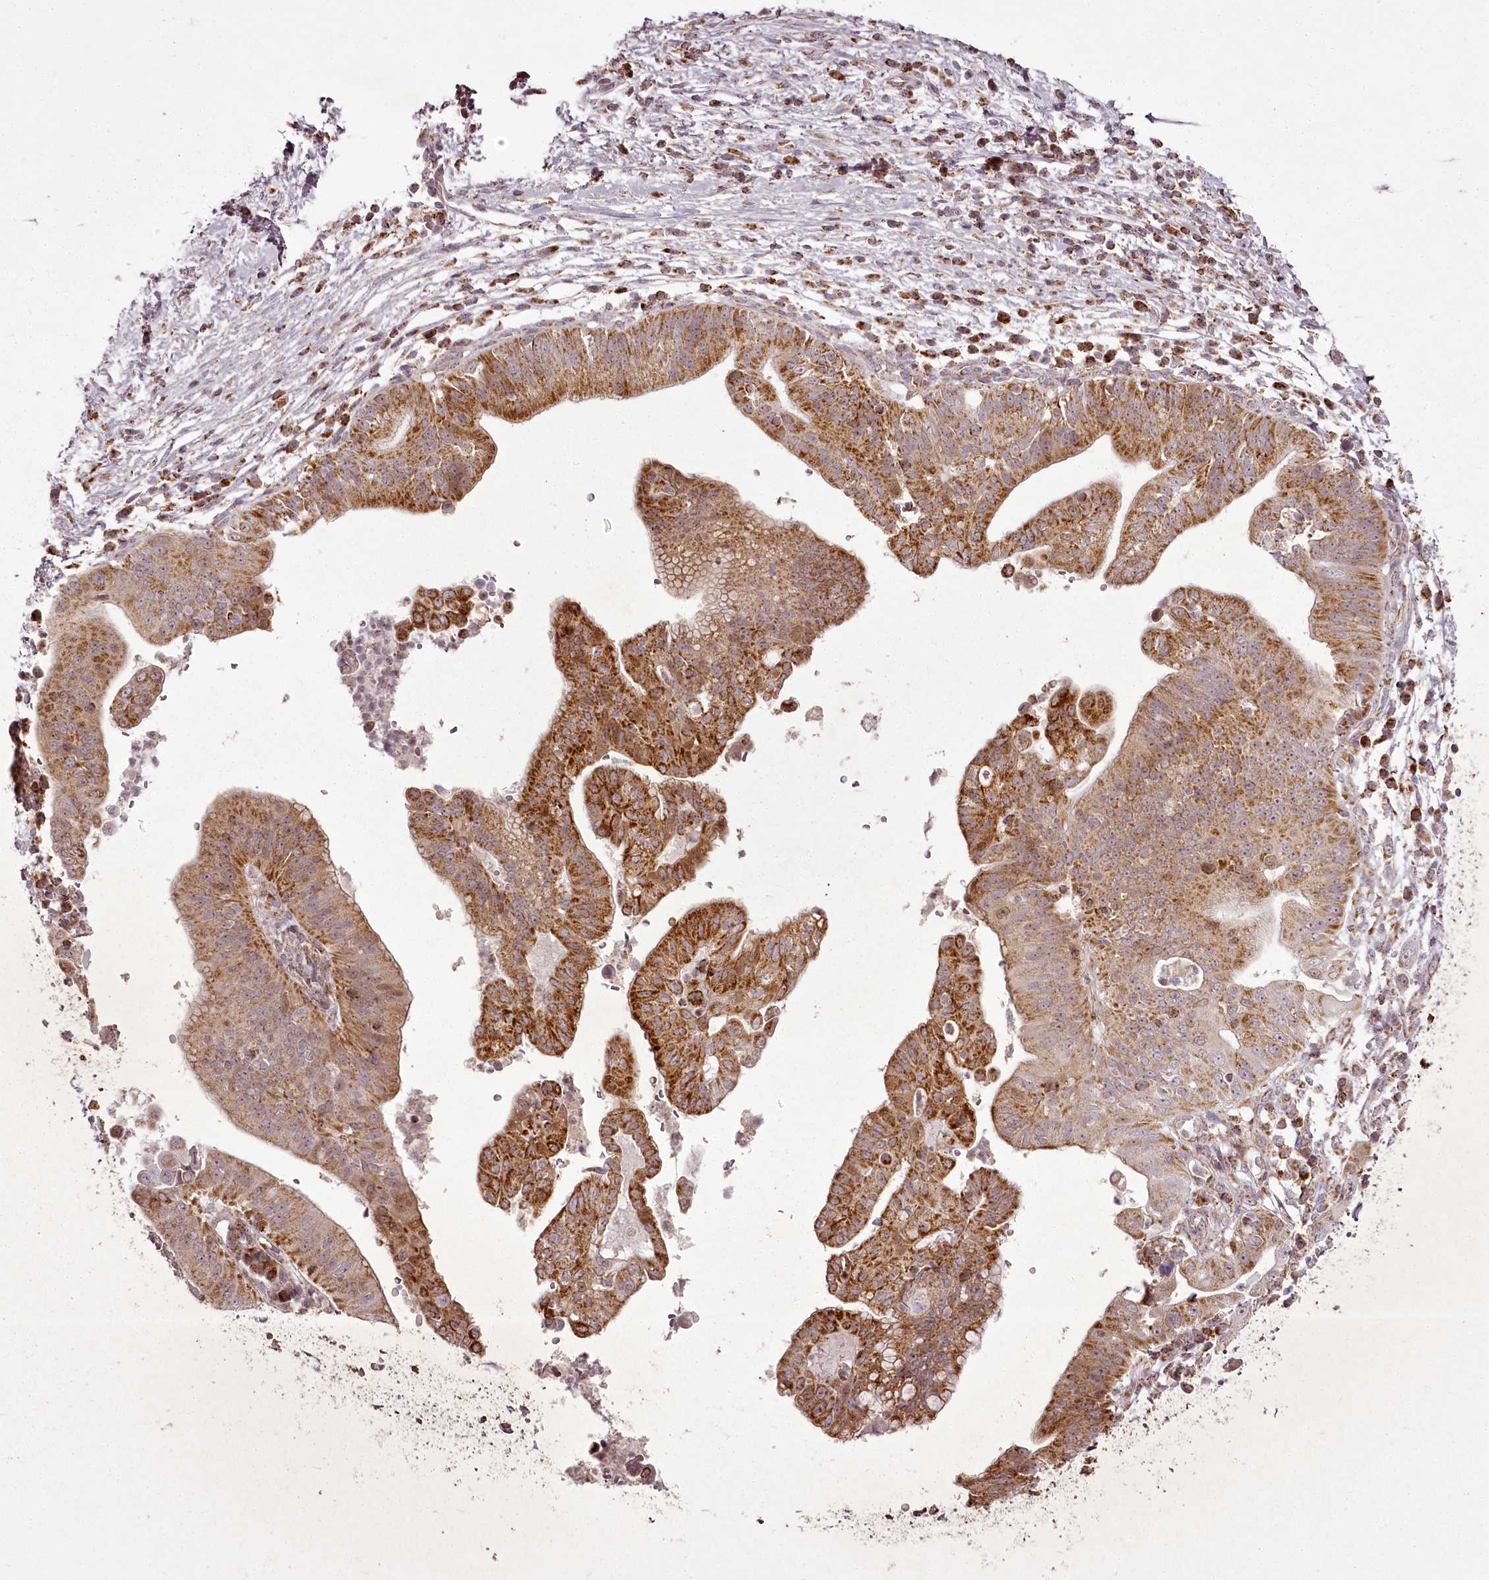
{"staining": {"intensity": "strong", "quantity": ">75%", "location": "cytoplasmic/membranous"}, "tissue": "pancreatic cancer", "cell_type": "Tumor cells", "image_type": "cancer", "snomed": [{"axis": "morphology", "description": "Adenocarcinoma, NOS"}, {"axis": "topography", "description": "Pancreas"}], "caption": "Tumor cells display high levels of strong cytoplasmic/membranous staining in approximately >75% of cells in adenocarcinoma (pancreatic).", "gene": "CHCHD2", "patient": {"sex": "male", "age": 68}}